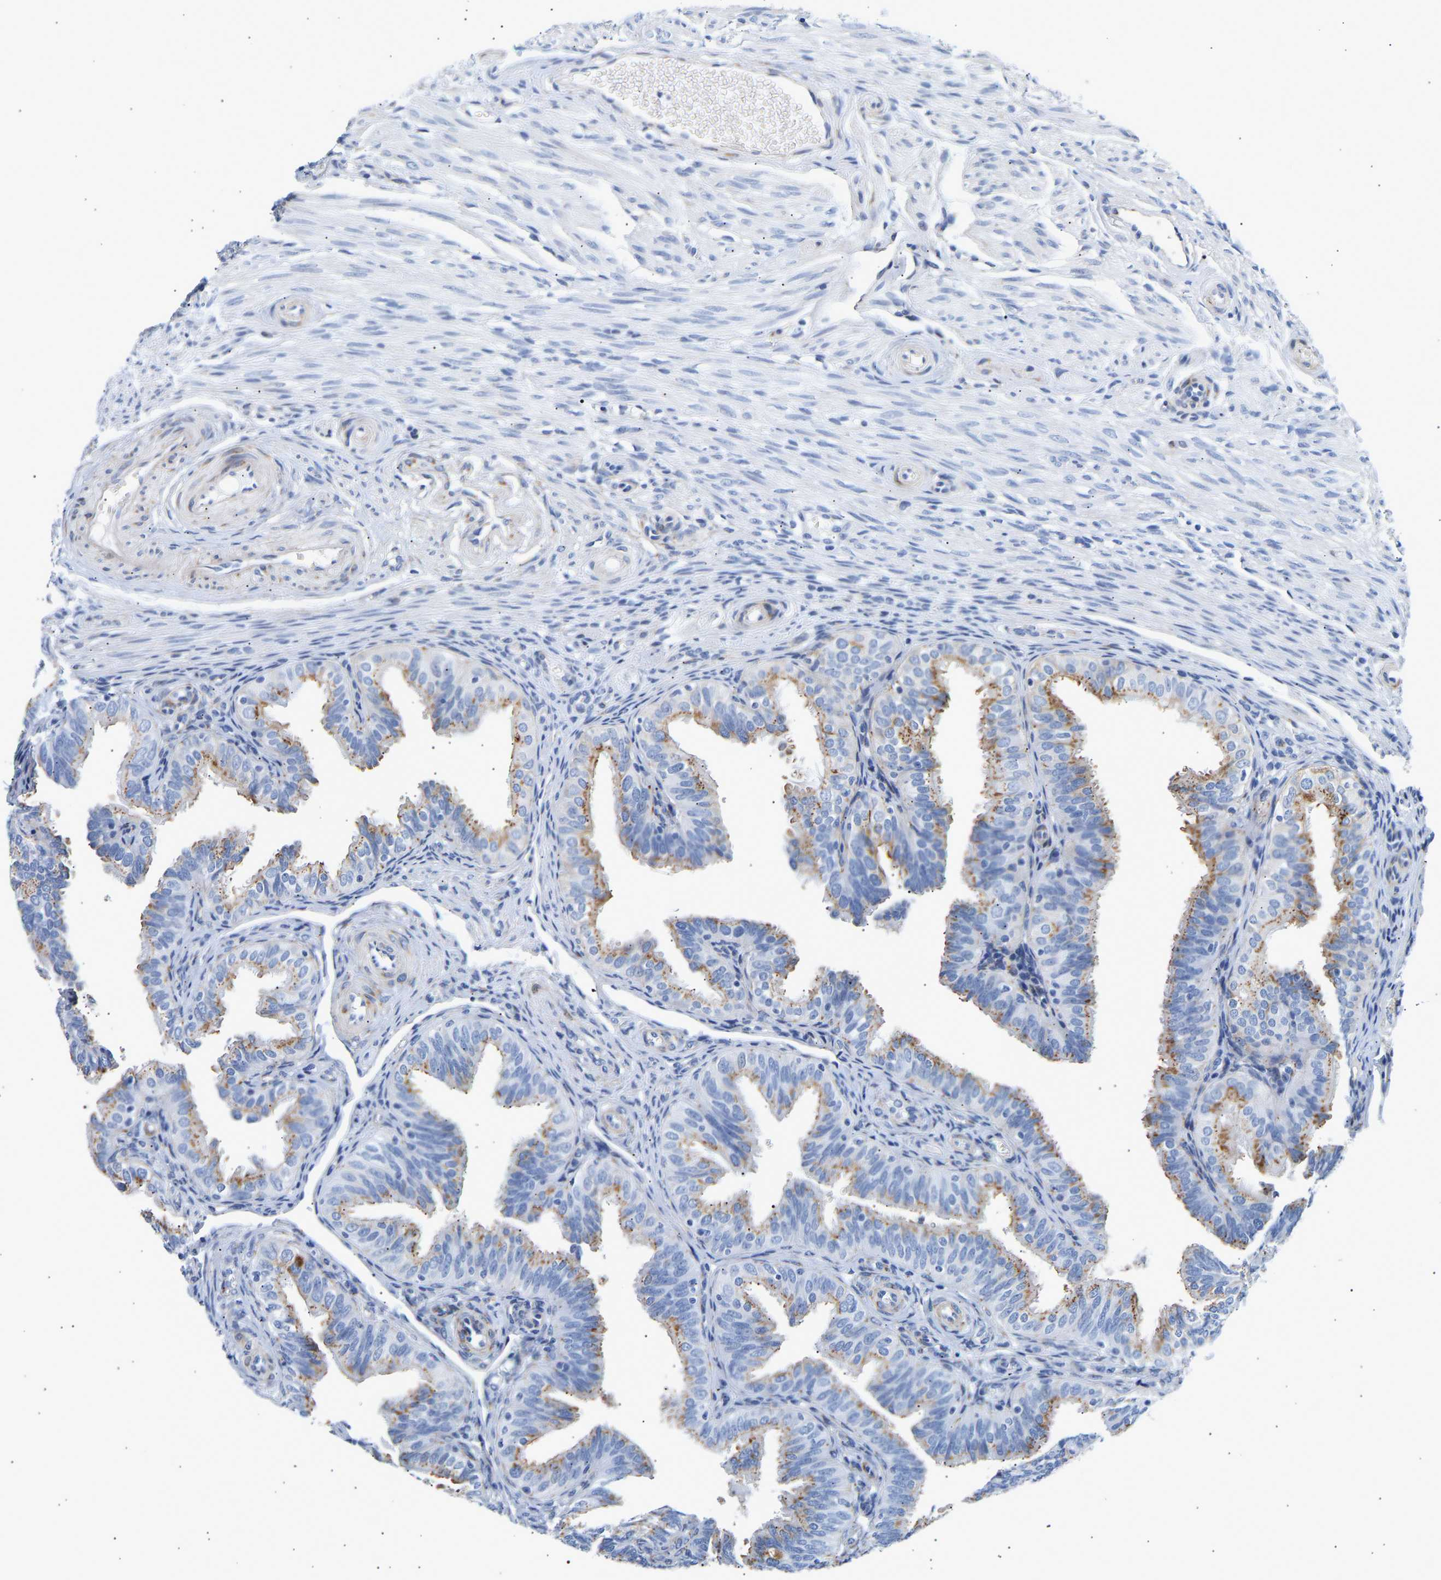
{"staining": {"intensity": "moderate", "quantity": "25%-75%", "location": "cytoplasmic/membranous"}, "tissue": "fallopian tube", "cell_type": "Glandular cells", "image_type": "normal", "snomed": [{"axis": "morphology", "description": "Normal tissue, NOS"}, {"axis": "topography", "description": "Fallopian tube"}], "caption": "Glandular cells show medium levels of moderate cytoplasmic/membranous positivity in approximately 25%-75% of cells in benign fallopian tube.", "gene": "IGFBP7", "patient": {"sex": "female", "age": 35}}